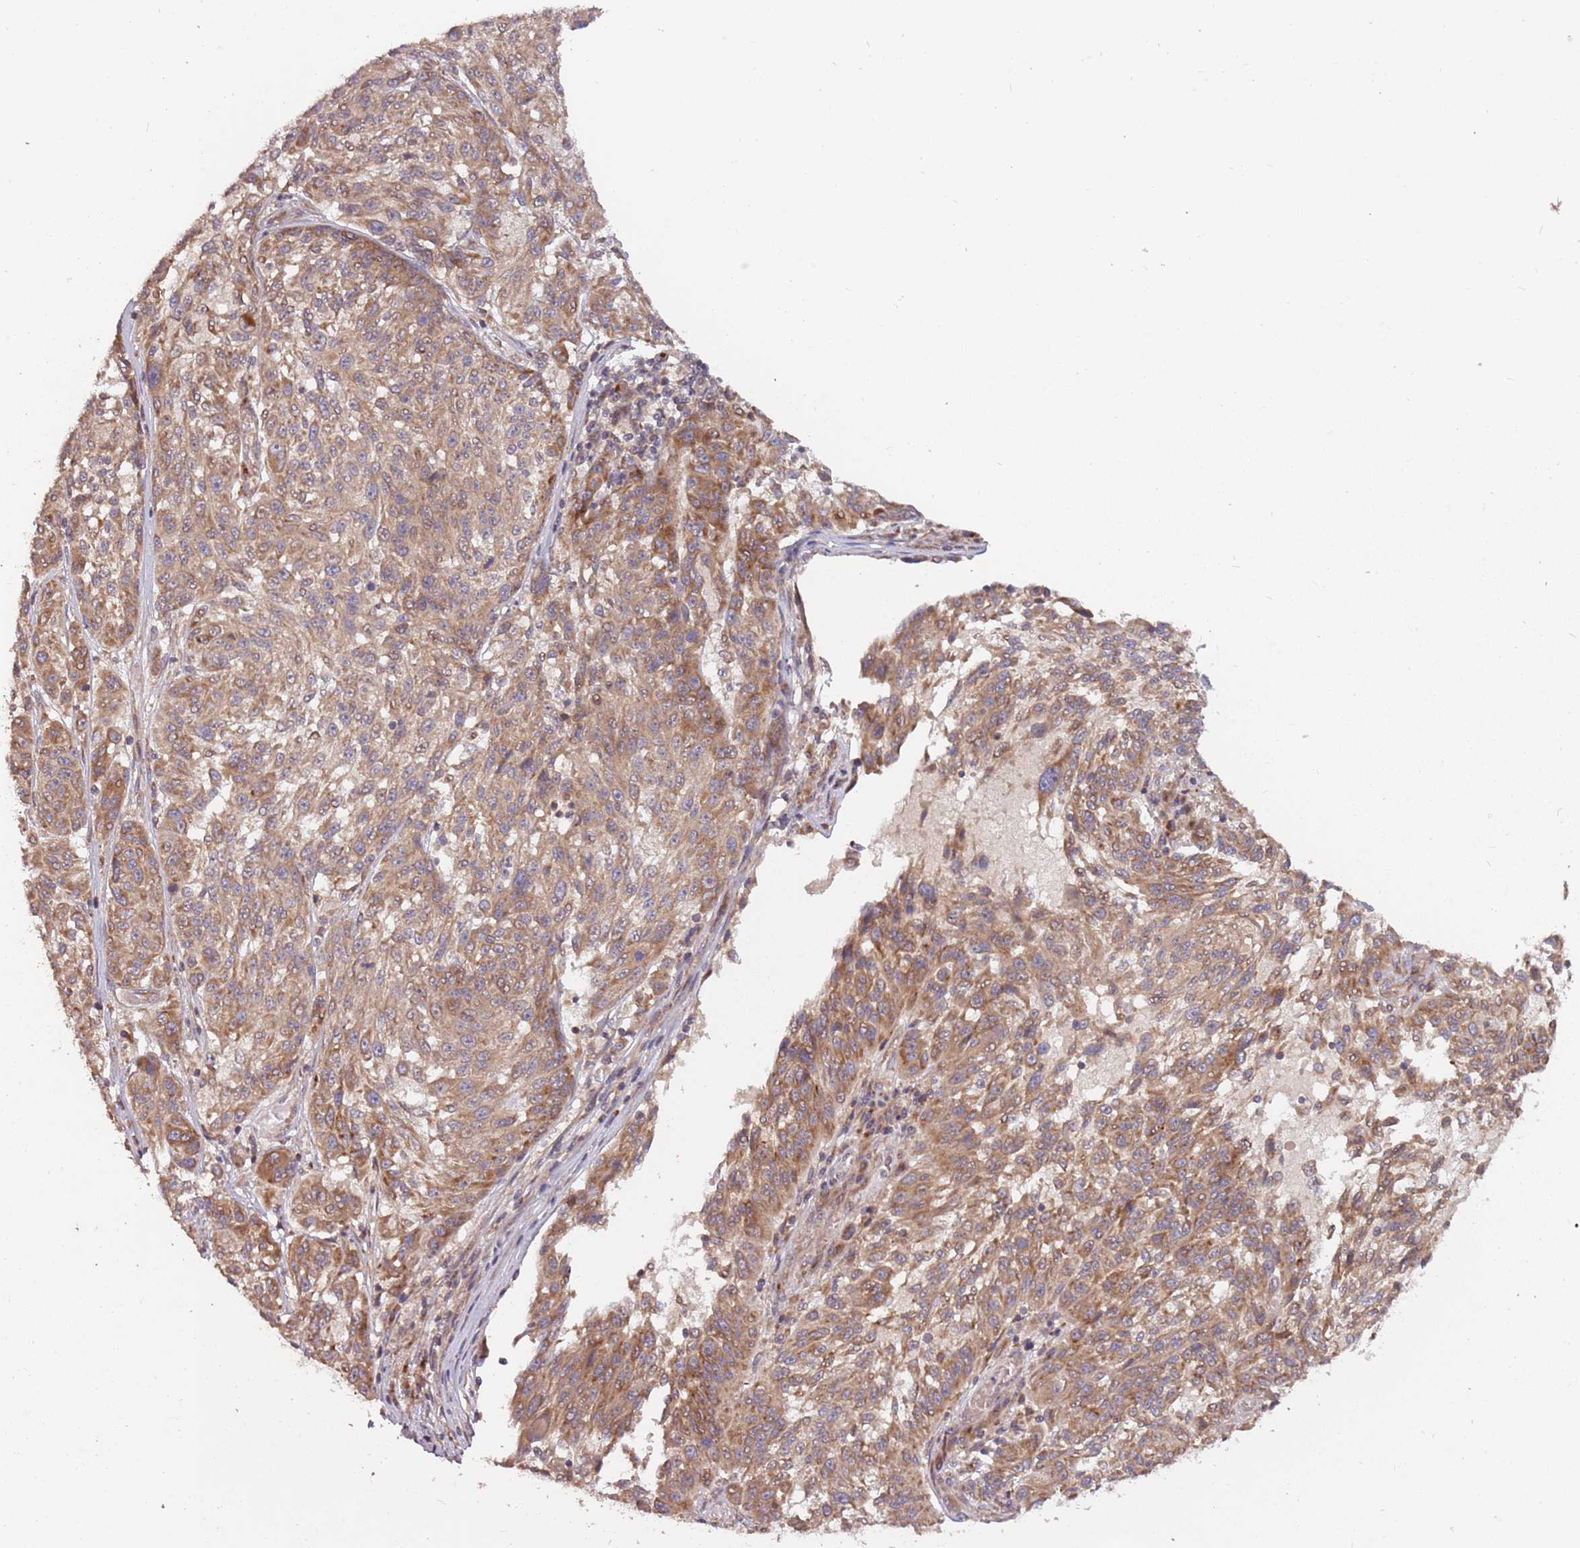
{"staining": {"intensity": "moderate", "quantity": ">75%", "location": "cytoplasmic/membranous"}, "tissue": "melanoma", "cell_type": "Tumor cells", "image_type": "cancer", "snomed": [{"axis": "morphology", "description": "Malignant melanoma, NOS"}, {"axis": "topography", "description": "Skin"}], "caption": "High-power microscopy captured an immunohistochemistry (IHC) micrograph of melanoma, revealing moderate cytoplasmic/membranous staining in about >75% of tumor cells. The staining is performed using DAB brown chromogen to label protein expression. The nuclei are counter-stained blue using hematoxylin.", "gene": "PLD6", "patient": {"sex": "male", "age": 53}}